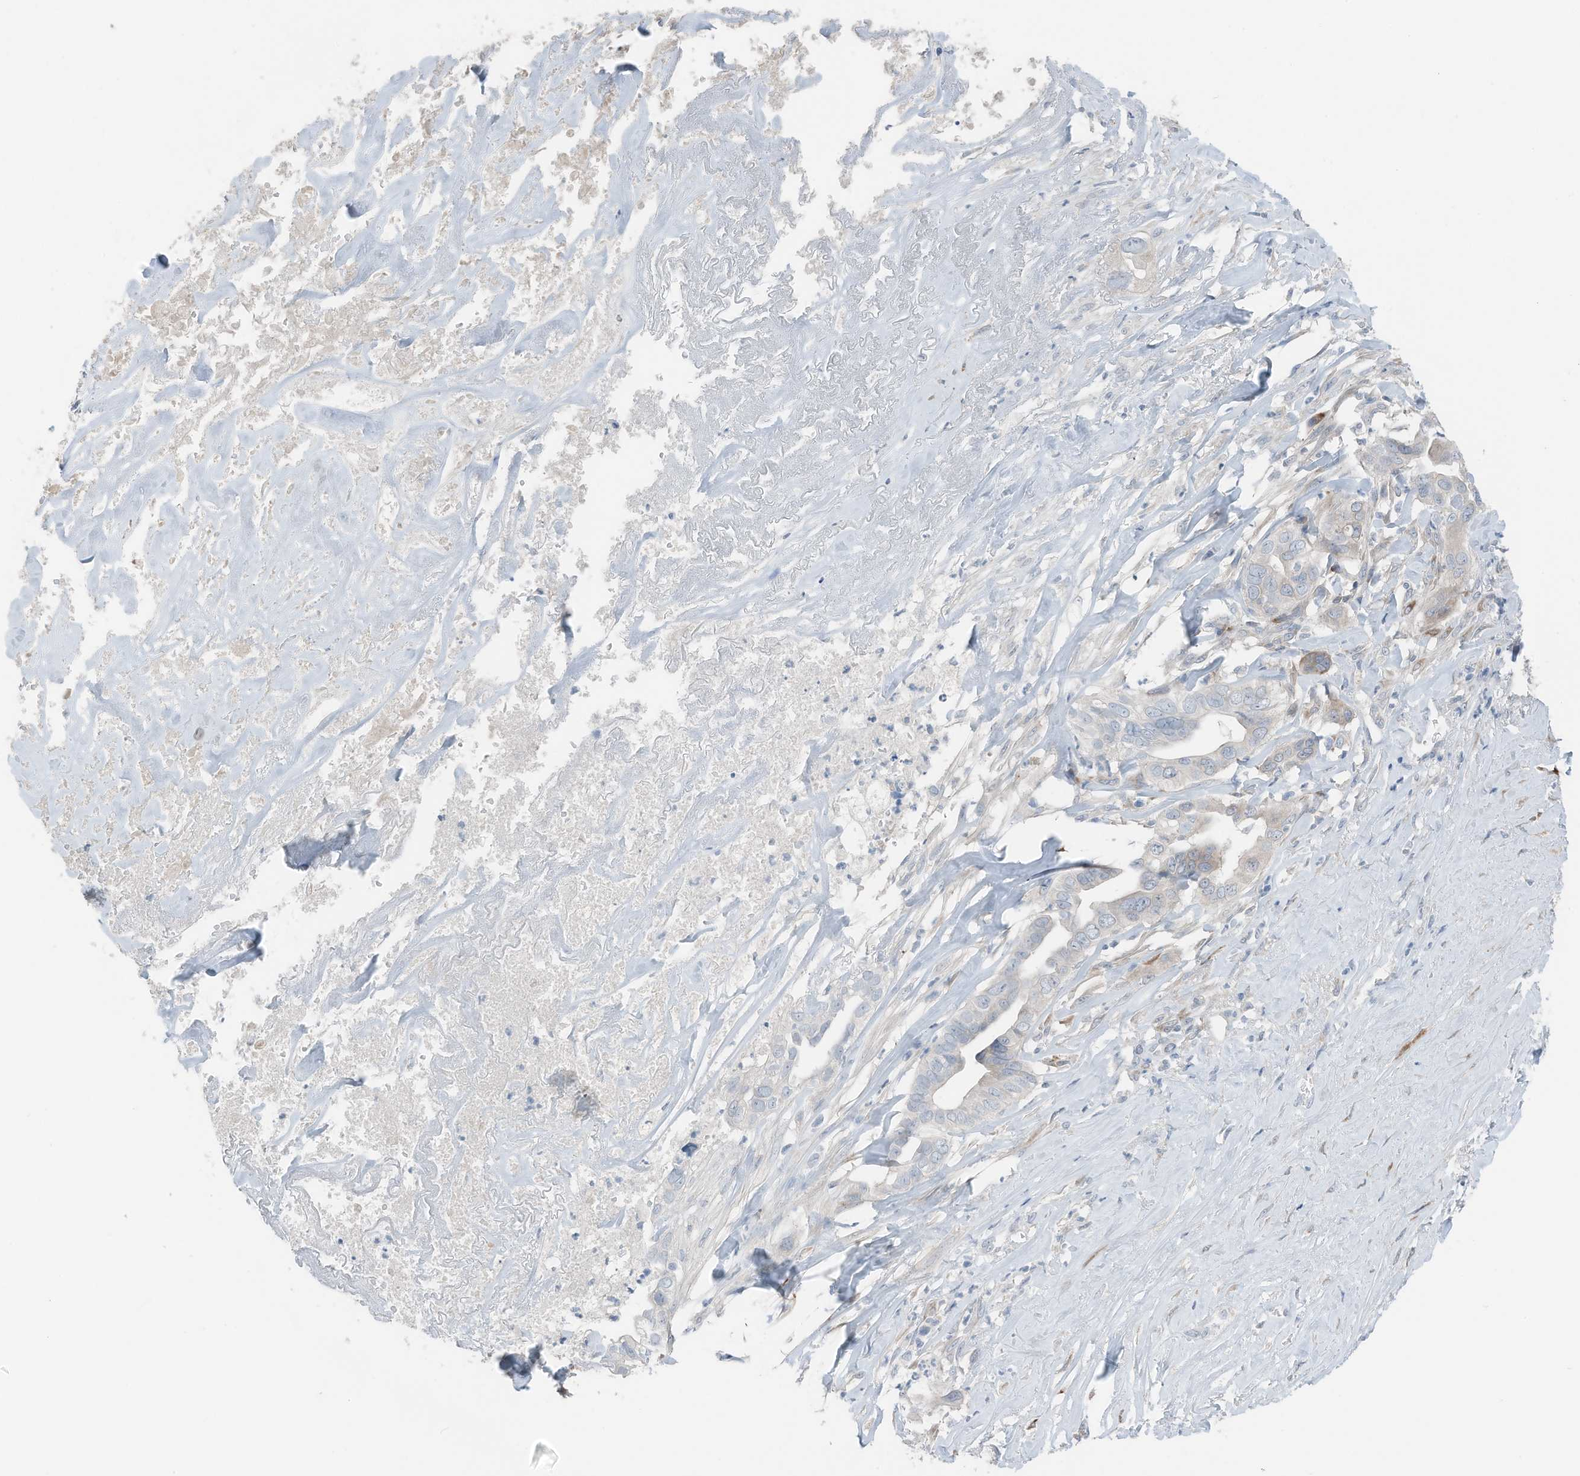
{"staining": {"intensity": "negative", "quantity": "none", "location": "none"}, "tissue": "liver cancer", "cell_type": "Tumor cells", "image_type": "cancer", "snomed": [{"axis": "morphology", "description": "Cholangiocarcinoma"}, {"axis": "topography", "description": "Liver"}], "caption": "The IHC histopathology image has no significant staining in tumor cells of liver cancer (cholangiocarcinoma) tissue. Nuclei are stained in blue.", "gene": "ARHGEF33", "patient": {"sex": "female", "age": 79}}